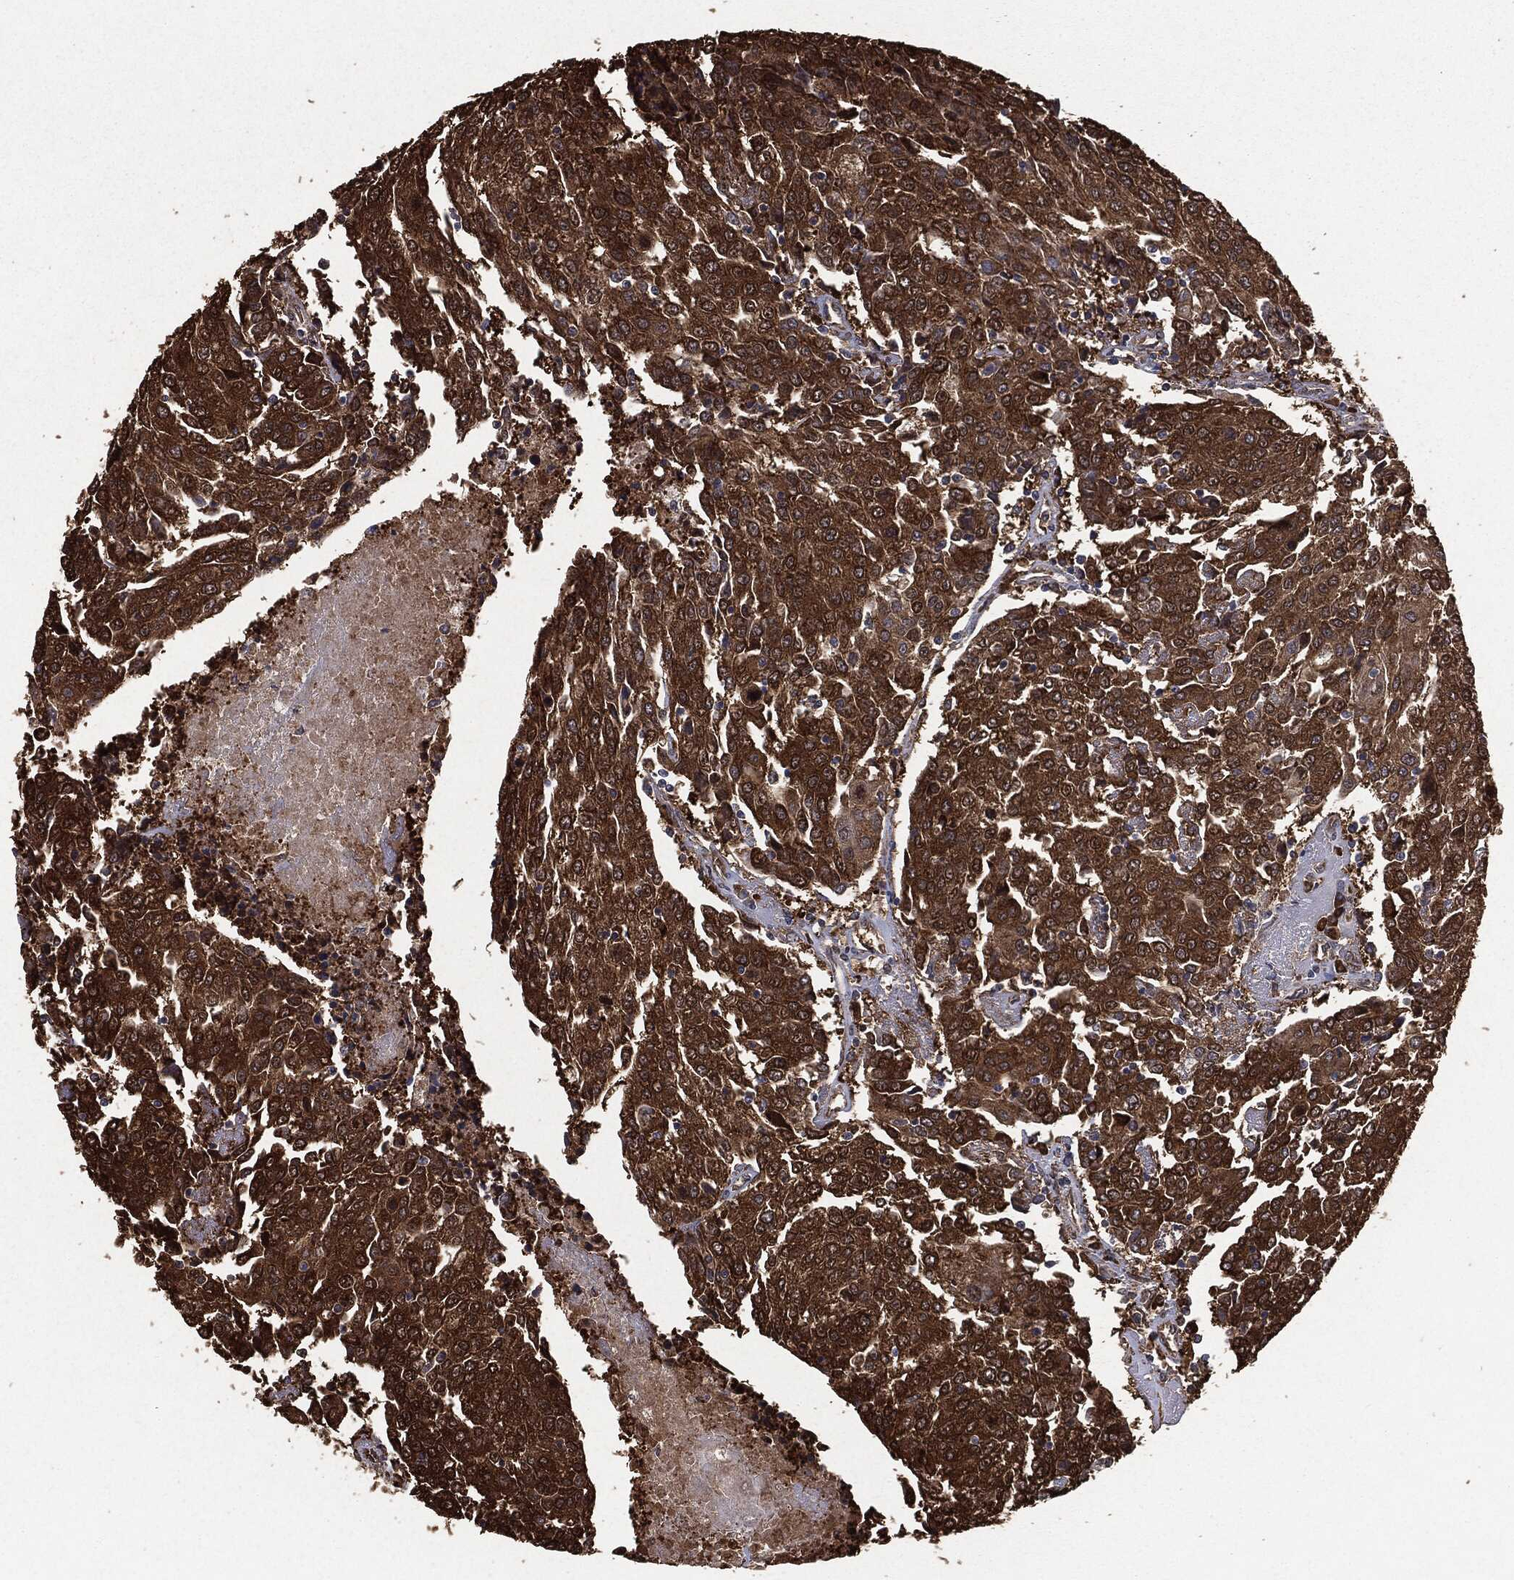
{"staining": {"intensity": "strong", "quantity": ">75%", "location": "cytoplasmic/membranous"}, "tissue": "urothelial cancer", "cell_type": "Tumor cells", "image_type": "cancer", "snomed": [{"axis": "morphology", "description": "Urothelial carcinoma, High grade"}, {"axis": "topography", "description": "Urinary bladder"}], "caption": "Immunohistochemistry (DAB) staining of urothelial cancer reveals strong cytoplasmic/membranous protein expression in about >75% of tumor cells. (brown staining indicates protein expression, while blue staining denotes nuclei).", "gene": "NME1", "patient": {"sex": "female", "age": 85}}